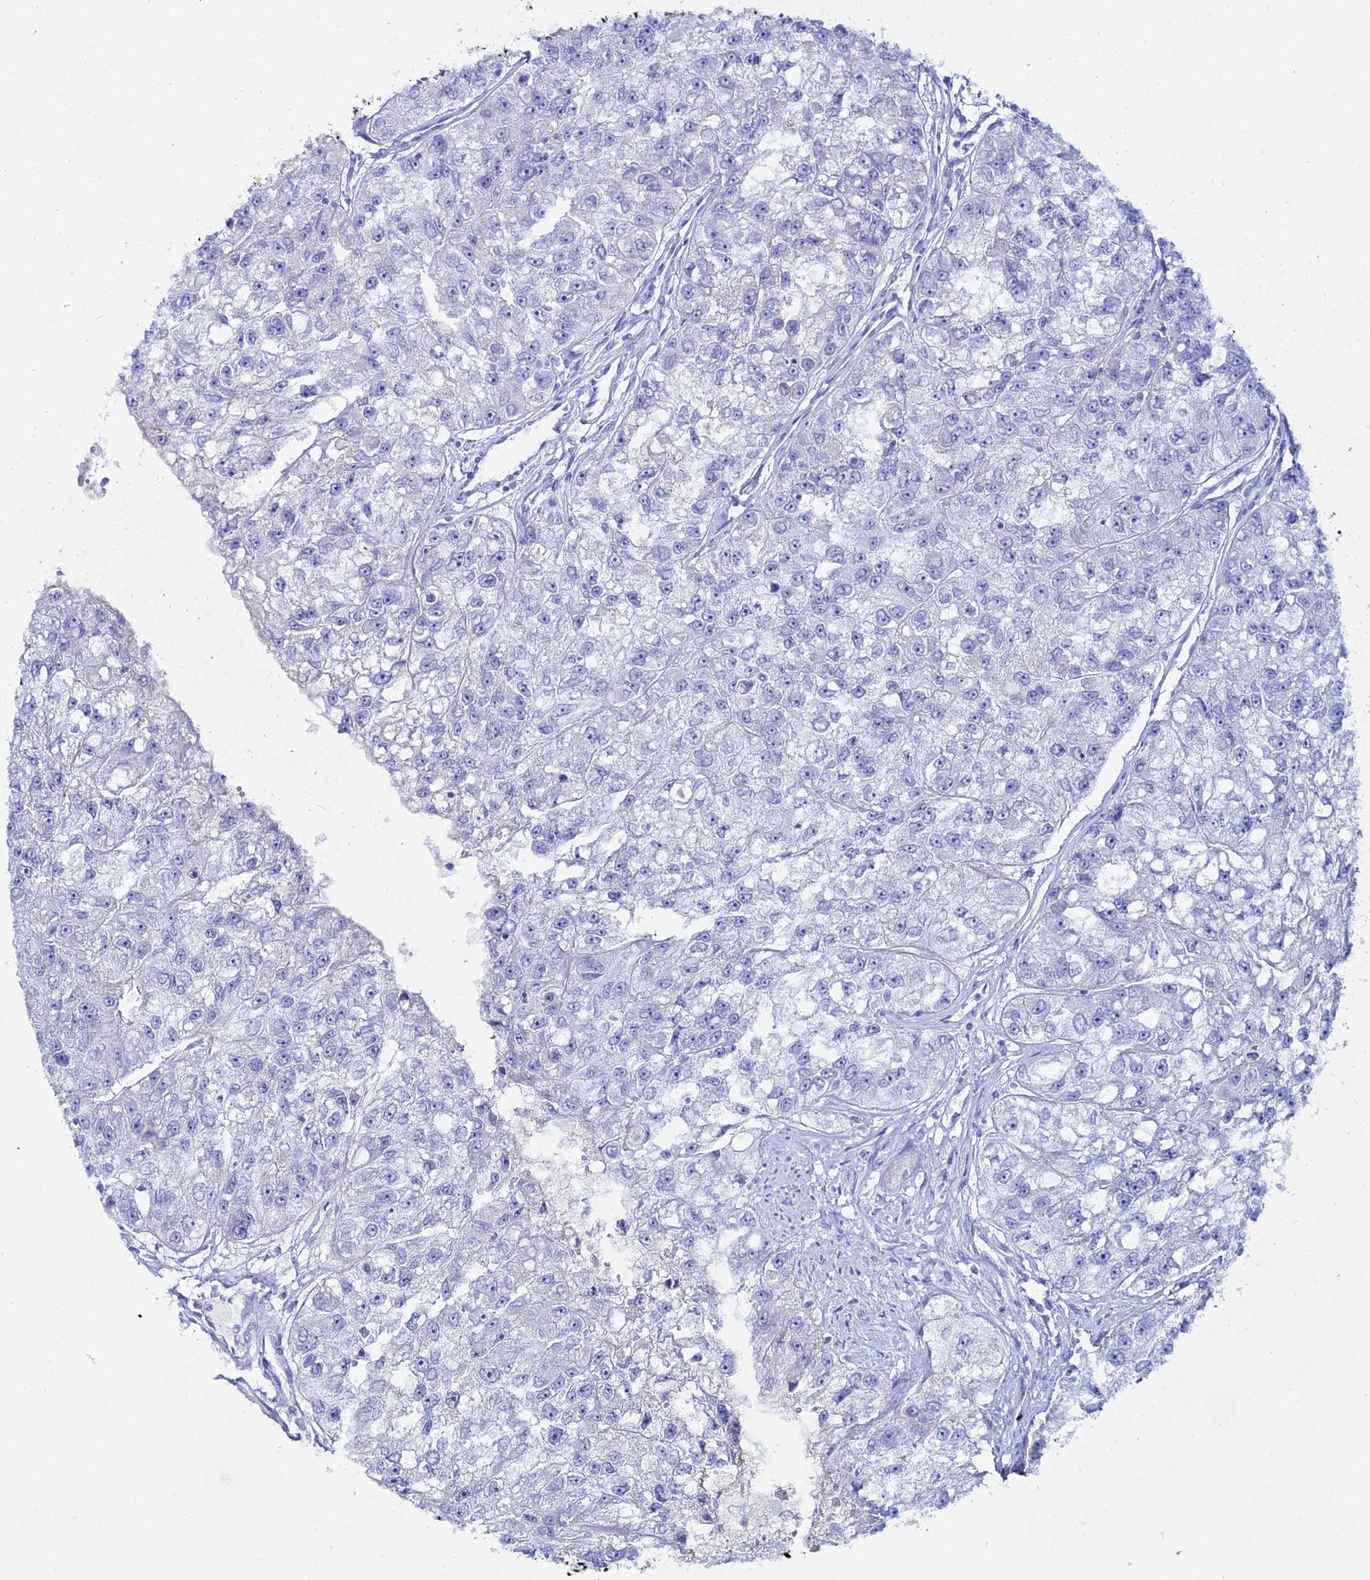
{"staining": {"intensity": "negative", "quantity": "none", "location": "none"}, "tissue": "renal cancer", "cell_type": "Tumor cells", "image_type": "cancer", "snomed": [{"axis": "morphology", "description": "Adenocarcinoma, NOS"}, {"axis": "topography", "description": "Kidney"}], "caption": "An immunohistochemistry (IHC) image of renal adenocarcinoma is shown. There is no staining in tumor cells of renal adenocarcinoma.", "gene": "DHX34", "patient": {"sex": "male", "age": 63}}